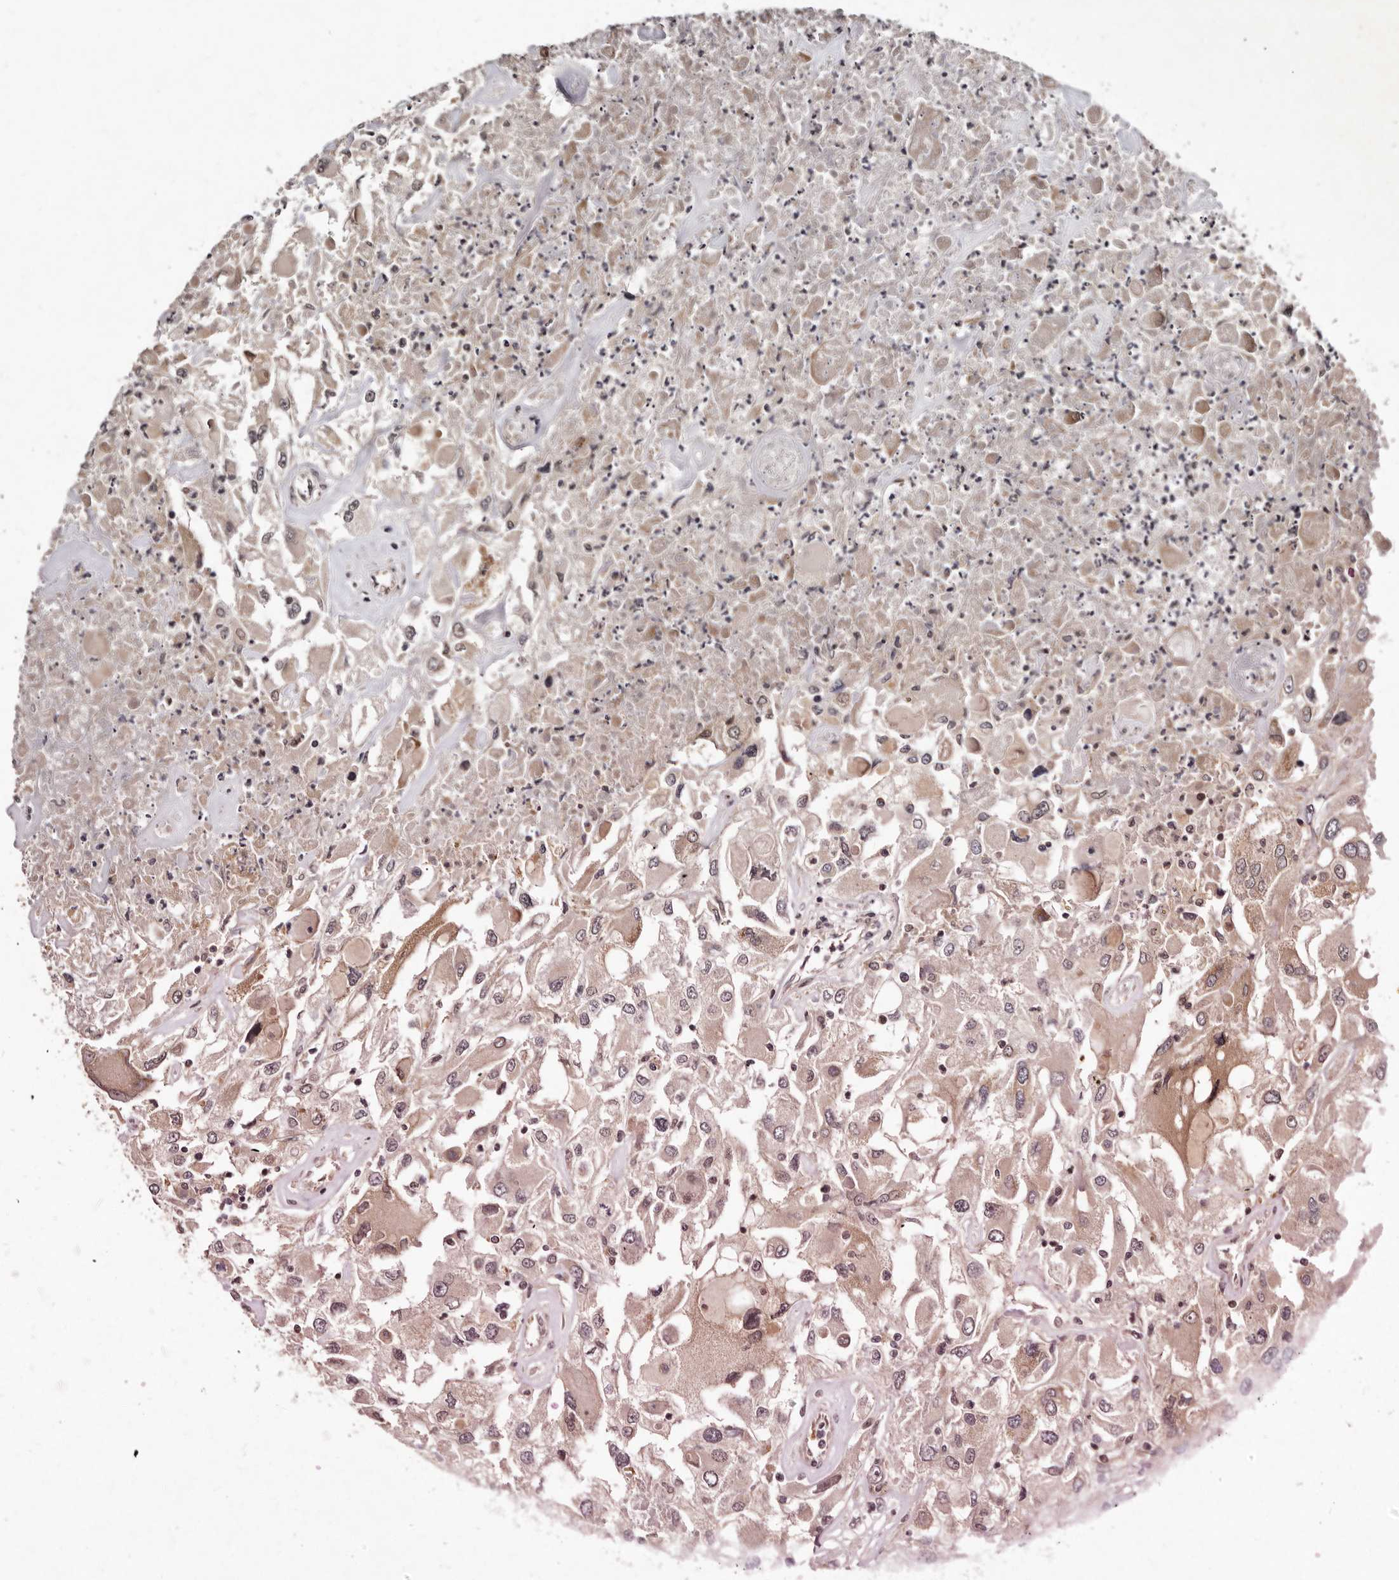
{"staining": {"intensity": "moderate", "quantity": "25%-75%", "location": "cytoplasmic/membranous"}, "tissue": "renal cancer", "cell_type": "Tumor cells", "image_type": "cancer", "snomed": [{"axis": "morphology", "description": "Adenocarcinoma, NOS"}, {"axis": "topography", "description": "Kidney"}], "caption": "A brown stain highlights moderate cytoplasmic/membranous expression of a protein in human adenocarcinoma (renal) tumor cells. (Stains: DAB in brown, nuclei in blue, Microscopy: brightfield microscopy at high magnification).", "gene": "ABL1", "patient": {"sex": "female", "age": 52}}